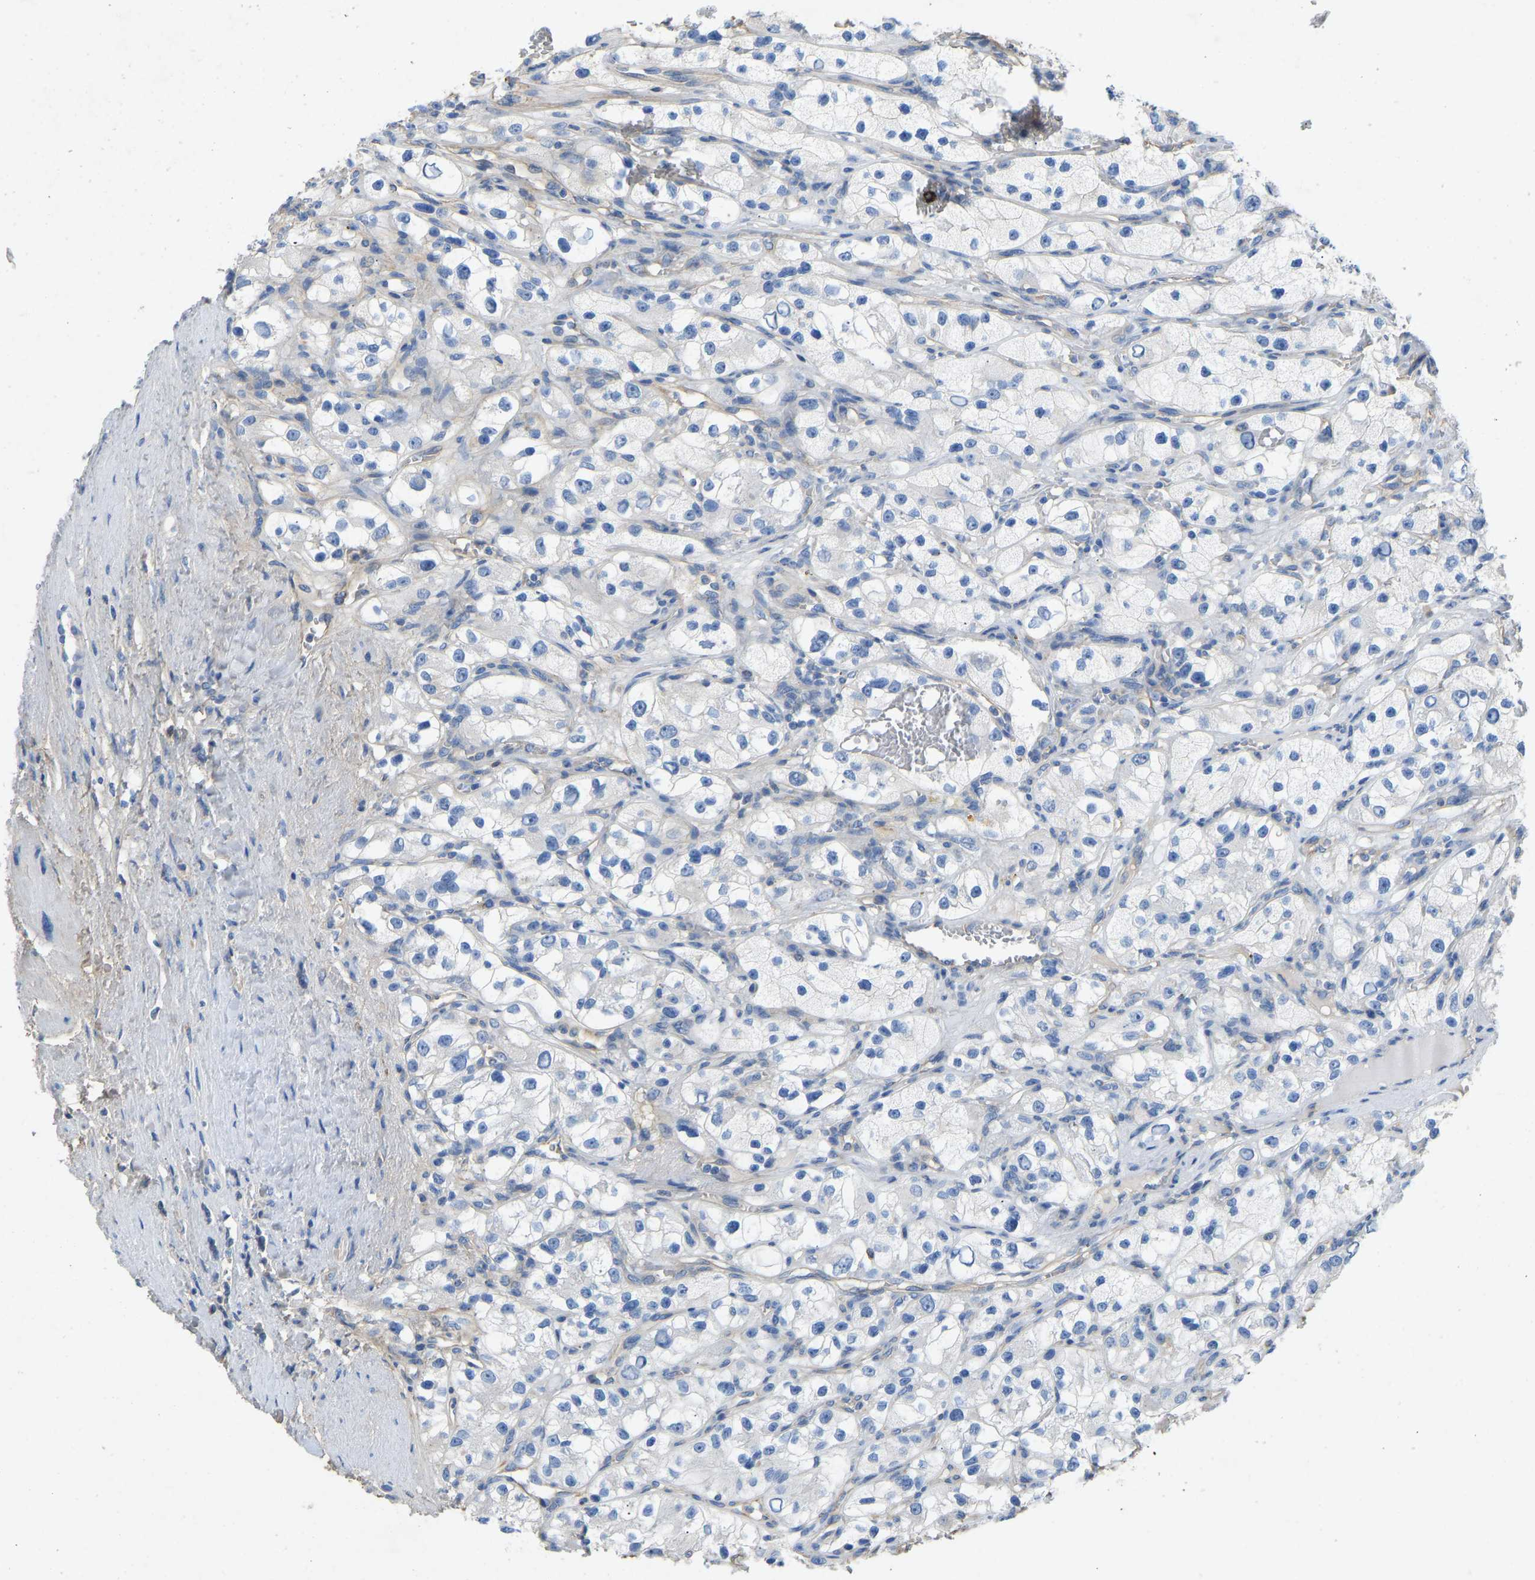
{"staining": {"intensity": "negative", "quantity": "none", "location": "none"}, "tissue": "renal cancer", "cell_type": "Tumor cells", "image_type": "cancer", "snomed": [{"axis": "morphology", "description": "Adenocarcinoma, NOS"}, {"axis": "topography", "description": "Kidney"}], "caption": "Human renal adenocarcinoma stained for a protein using immunohistochemistry shows no staining in tumor cells.", "gene": "TECTA", "patient": {"sex": "female", "age": 57}}